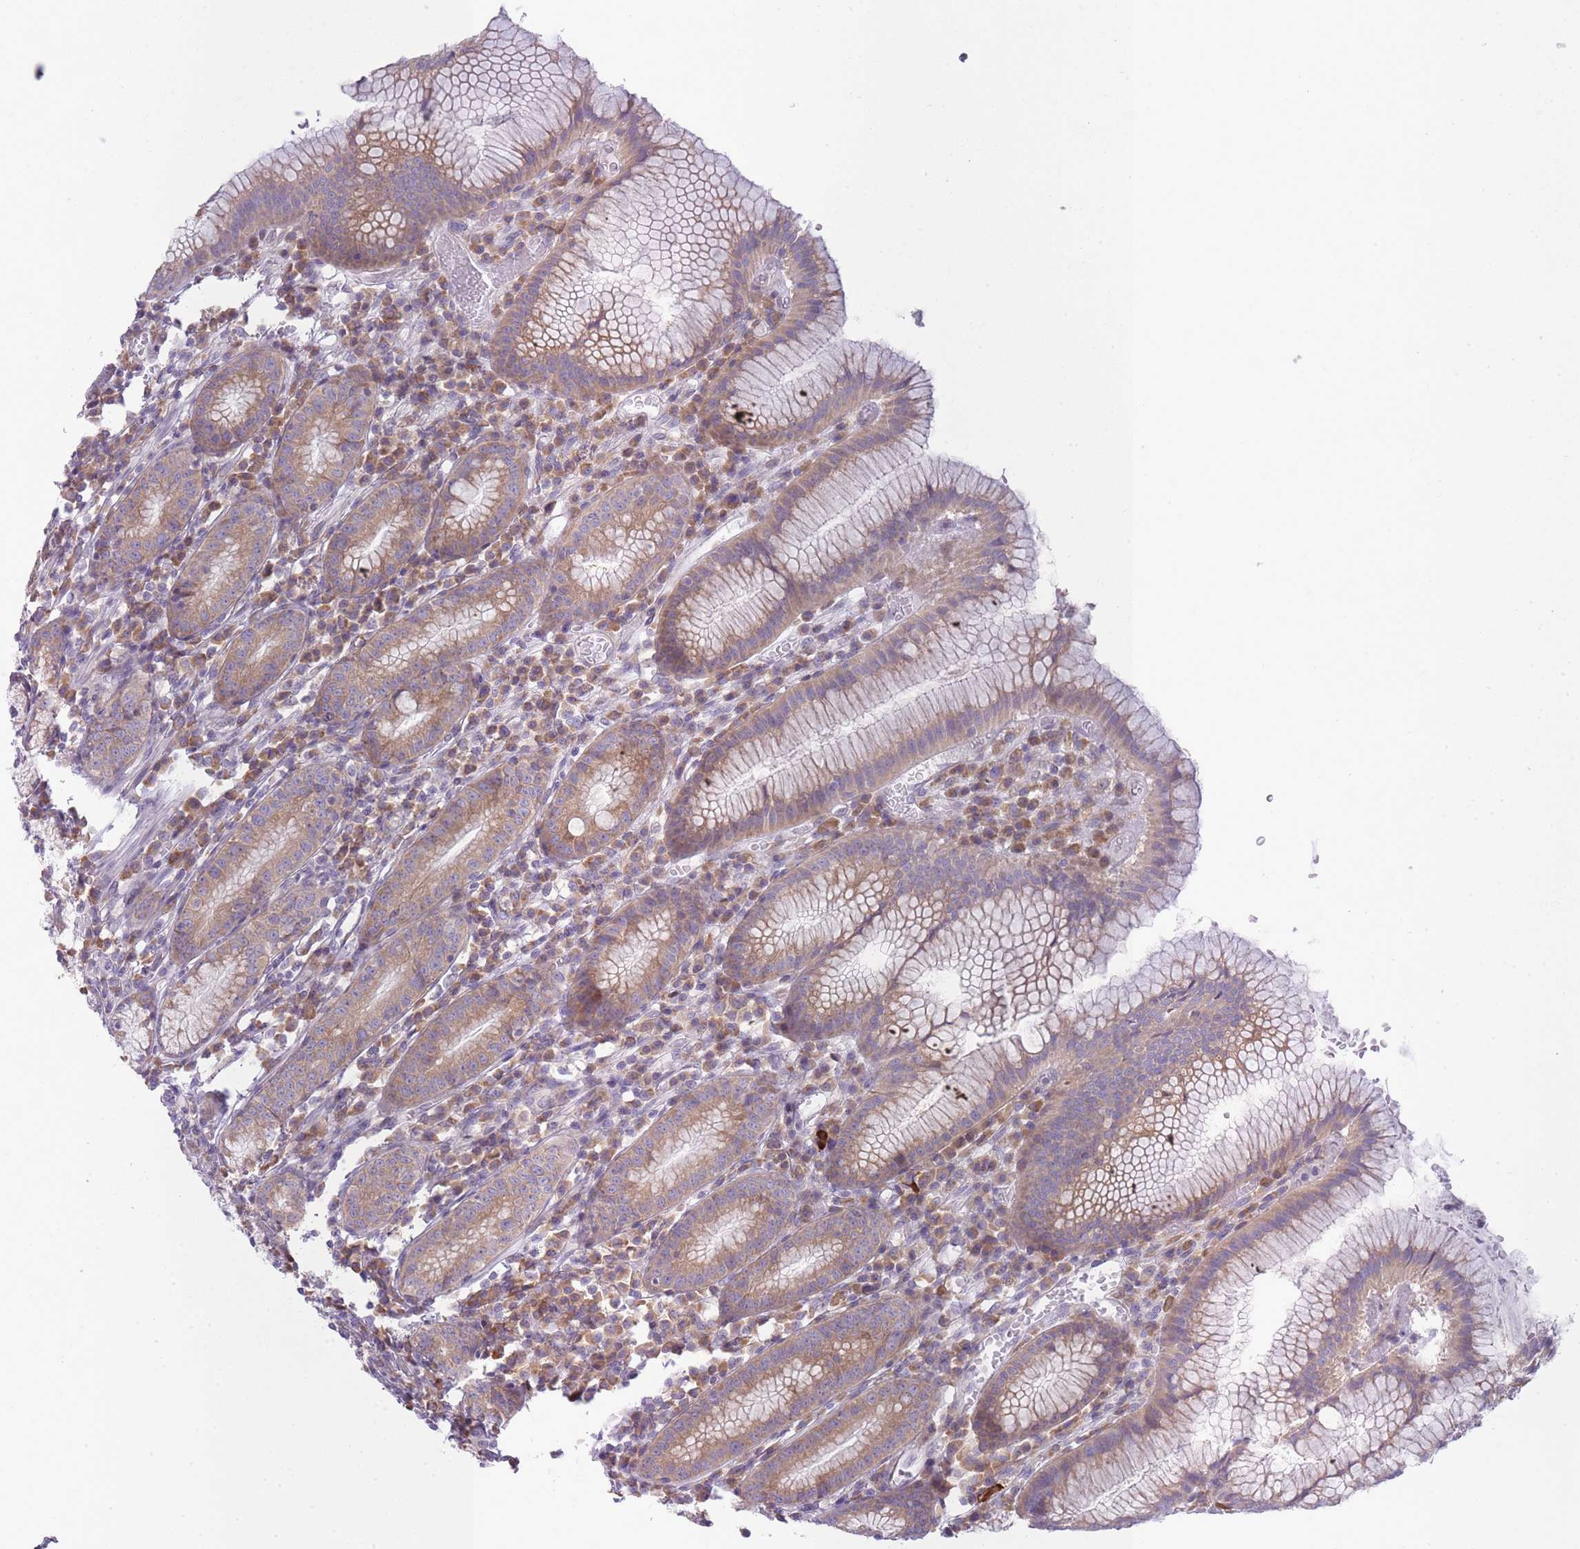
{"staining": {"intensity": "moderate", "quantity": ">75%", "location": "cytoplasmic/membranous"}, "tissue": "stomach", "cell_type": "Glandular cells", "image_type": "normal", "snomed": [{"axis": "morphology", "description": "Normal tissue, NOS"}, {"axis": "topography", "description": "Stomach"}], "caption": "DAB (3,3'-diaminobenzidine) immunohistochemical staining of unremarkable human stomach shows moderate cytoplasmic/membranous protein positivity in about >75% of glandular cells. The staining was performed using DAB, with brown indicating positive protein expression. Nuclei are stained blue with hematoxylin.", "gene": "OR5L1", "patient": {"sex": "male", "age": 55}}